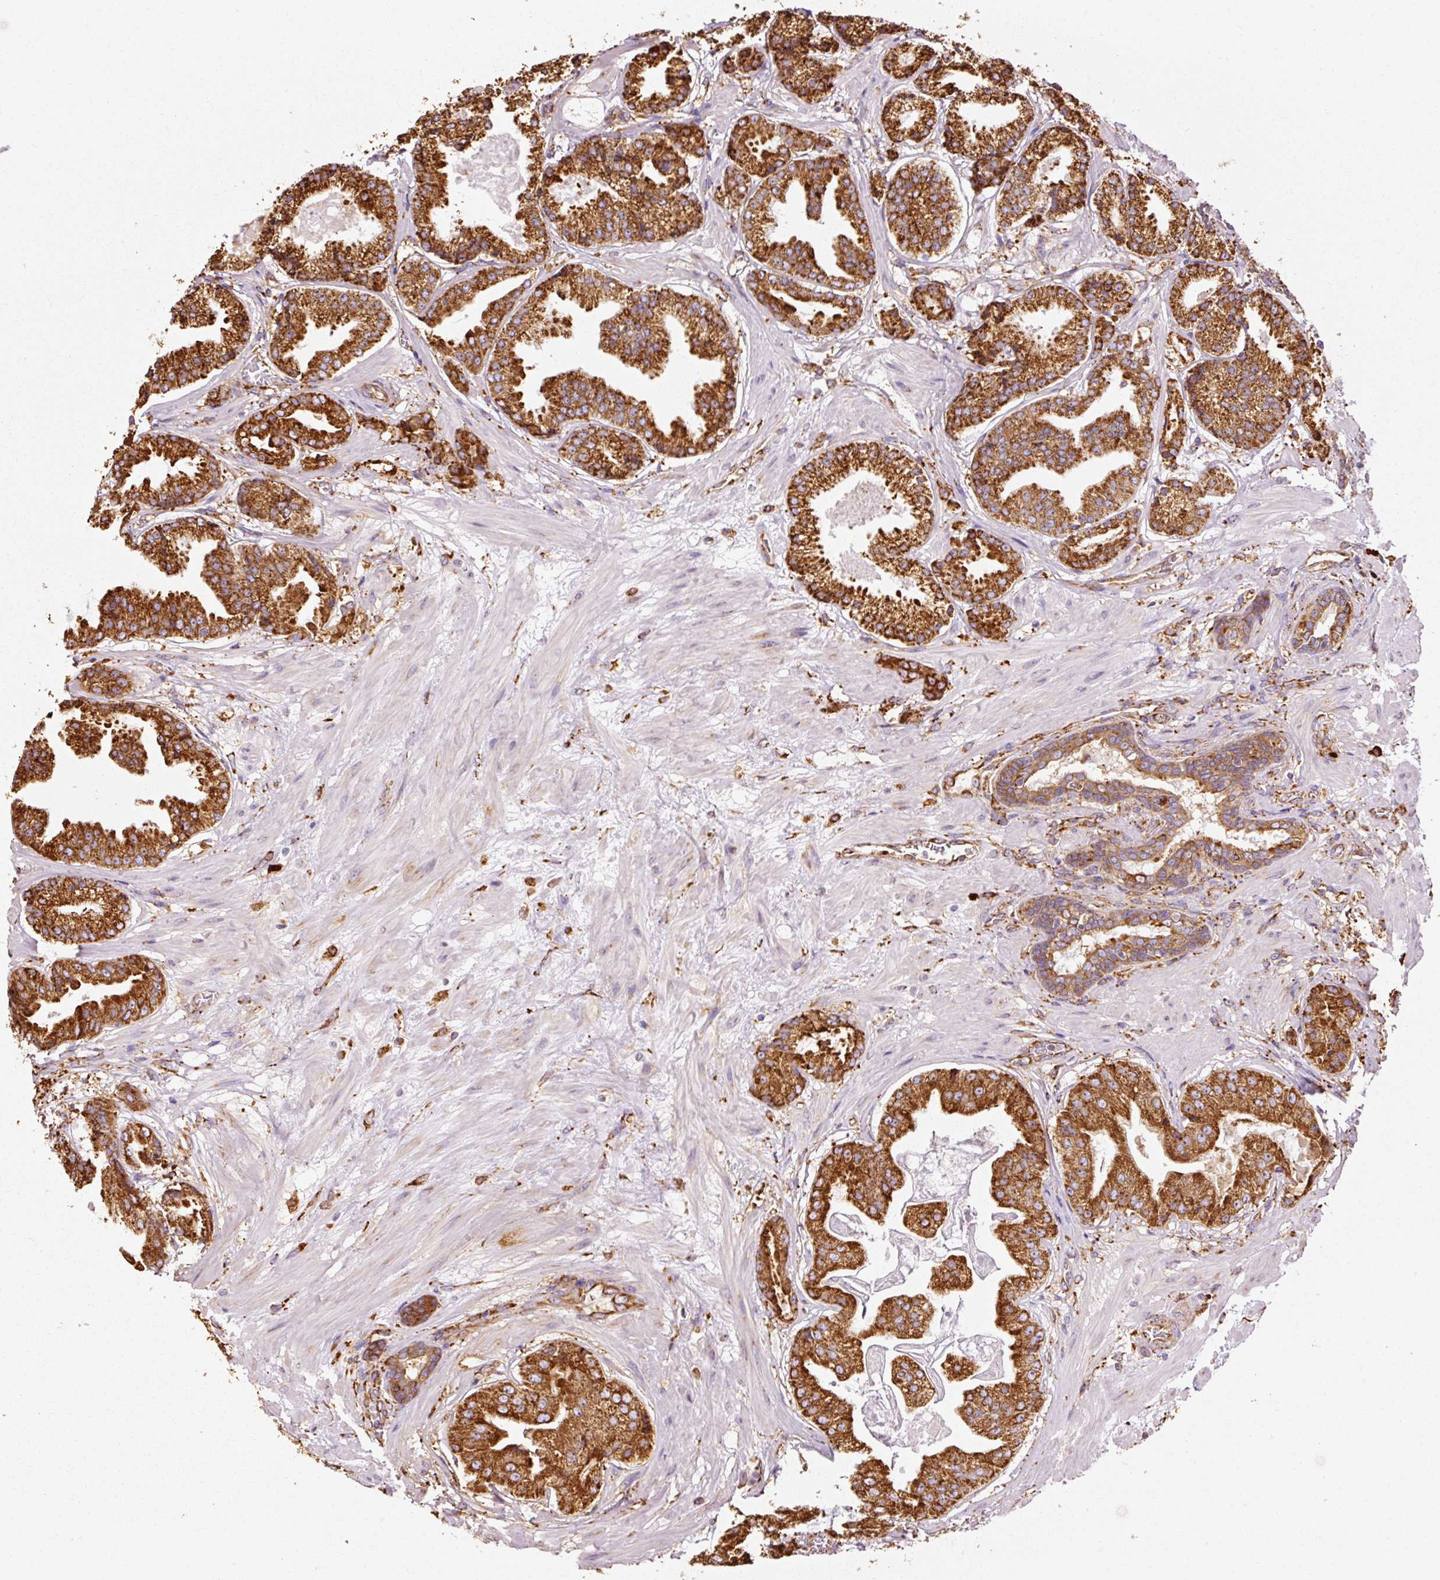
{"staining": {"intensity": "strong", "quantity": ">75%", "location": "cytoplasmic/membranous"}, "tissue": "prostate cancer", "cell_type": "Tumor cells", "image_type": "cancer", "snomed": [{"axis": "morphology", "description": "Adenocarcinoma, High grade"}, {"axis": "topography", "description": "Prostate"}], "caption": "Brown immunohistochemical staining in human prostate cancer (adenocarcinoma (high-grade)) shows strong cytoplasmic/membranous expression in approximately >75% of tumor cells.", "gene": "KLC1", "patient": {"sex": "male", "age": 63}}